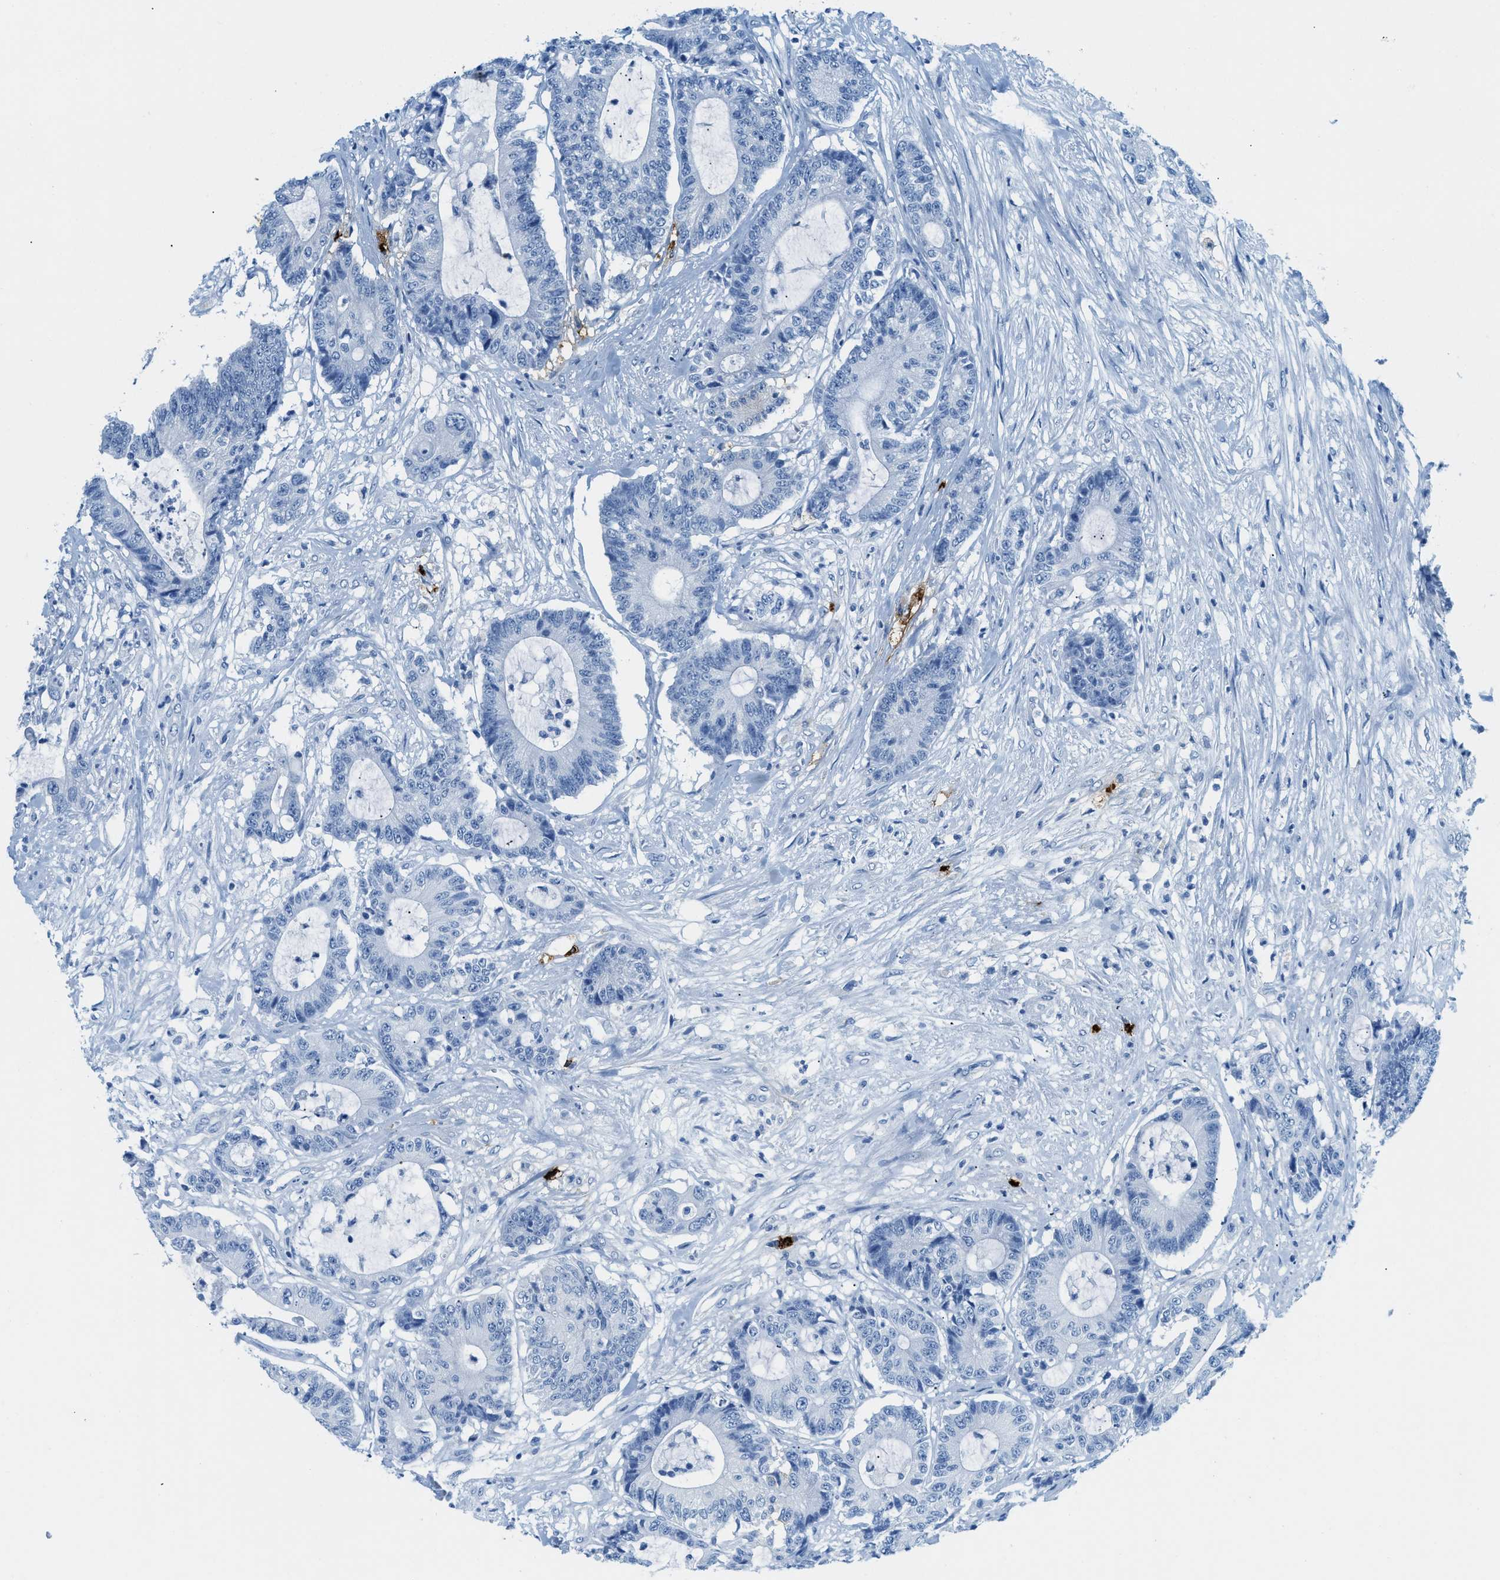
{"staining": {"intensity": "negative", "quantity": "none", "location": "none"}, "tissue": "colorectal cancer", "cell_type": "Tumor cells", "image_type": "cancer", "snomed": [{"axis": "morphology", "description": "Adenocarcinoma, NOS"}, {"axis": "topography", "description": "Colon"}], "caption": "This is a micrograph of immunohistochemistry staining of colorectal adenocarcinoma, which shows no expression in tumor cells.", "gene": "TPSAB1", "patient": {"sex": "female", "age": 84}}